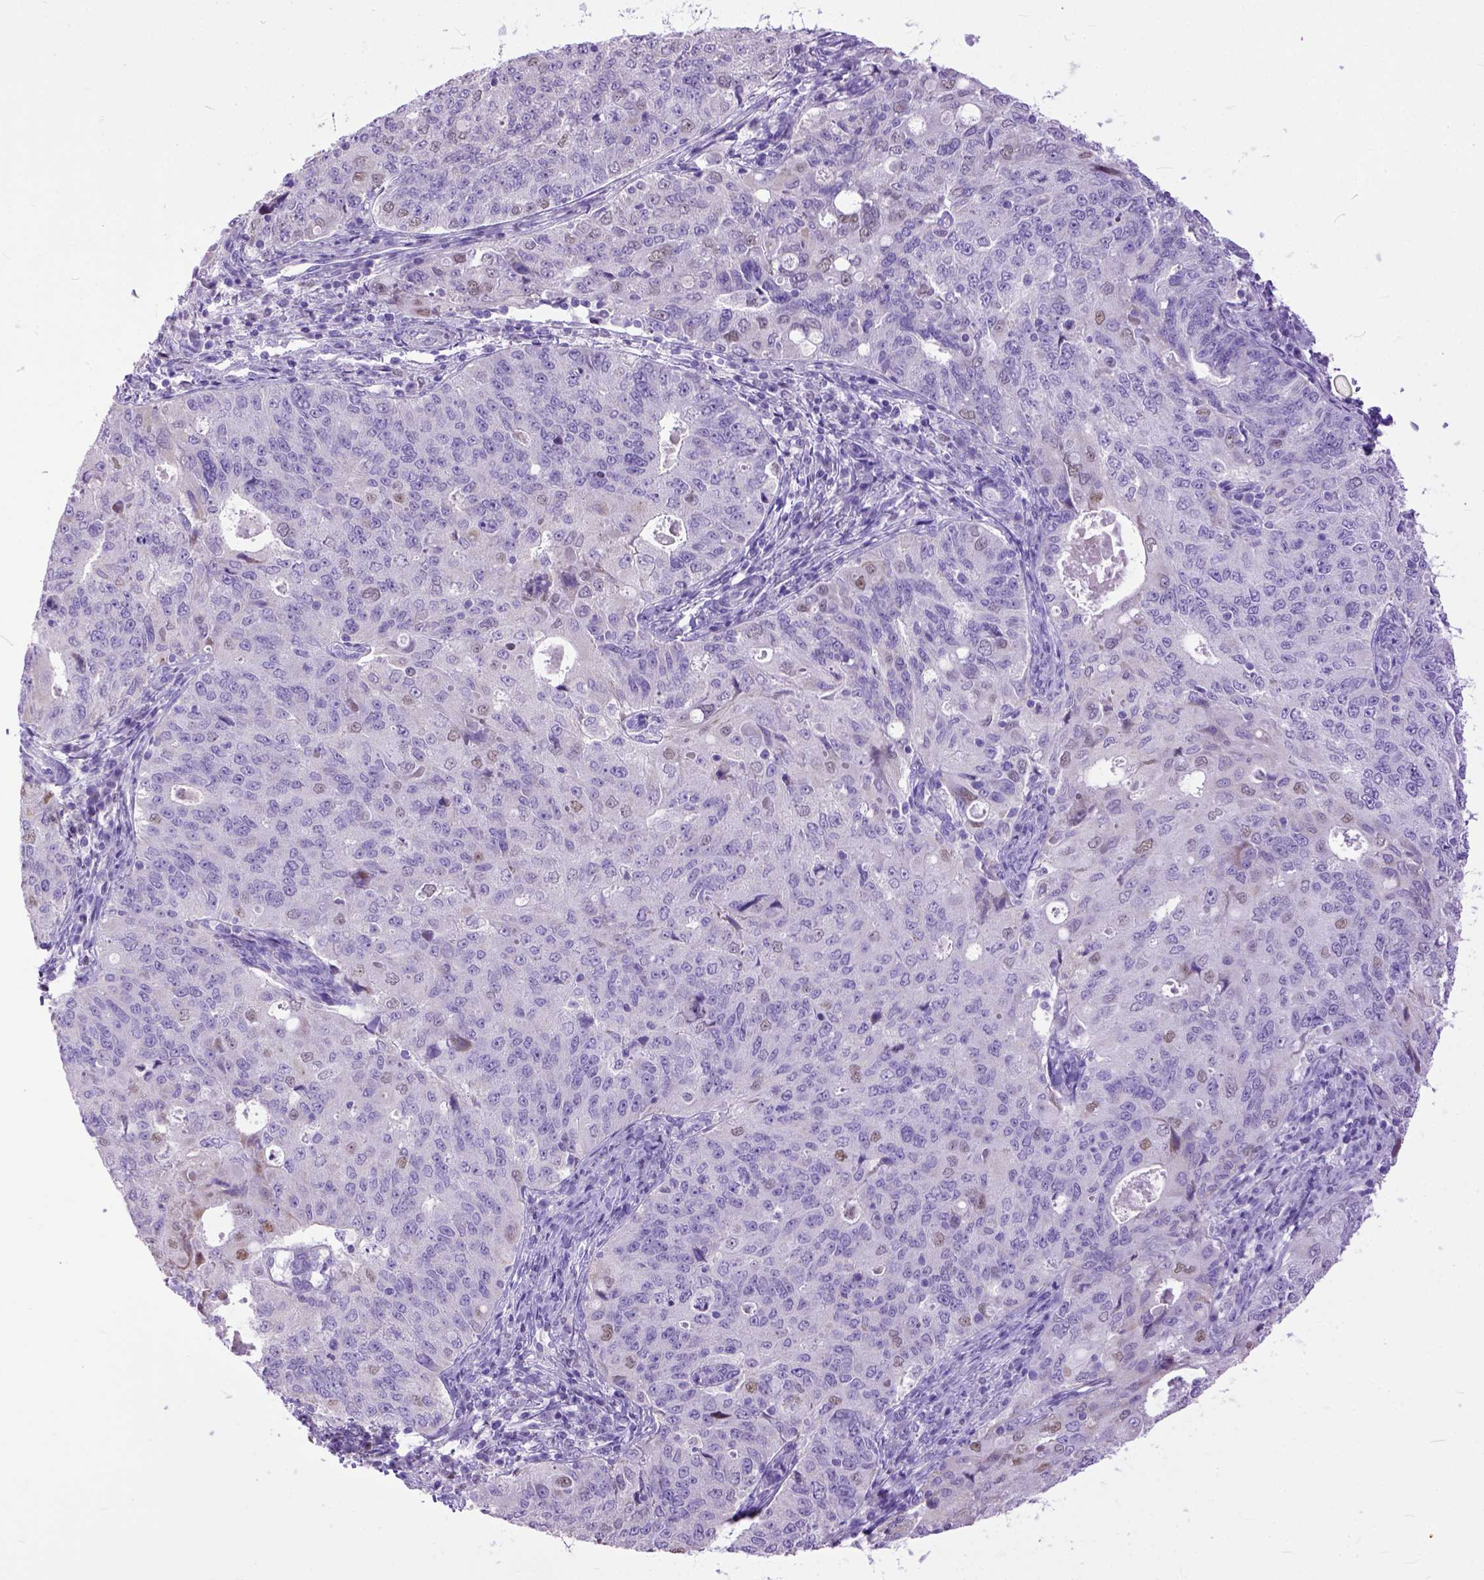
{"staining": {"intensity": "moderate", "quantity": "<25%", "location": "nuclear"}, "tissue": "endometrial cancer", "cell_type": "Tumor cells", "image_type": "cancer", "snomed": [{"axis": "morphology", "description": "Adenocarcinoma, NOS"}, {"axis": "topography", "description": "Endometrium"}], "caption": "This micrograph reveals endometrial adenocarcinoma stained with immunohistochemistry (IHC) to label a protein in brown. The nuclear of tumor cells show moderate positivity for the protein. Nuclei are counter-stained blue.", "gene": "CRB1", "patient": {"sex": "female", "age": 43}}